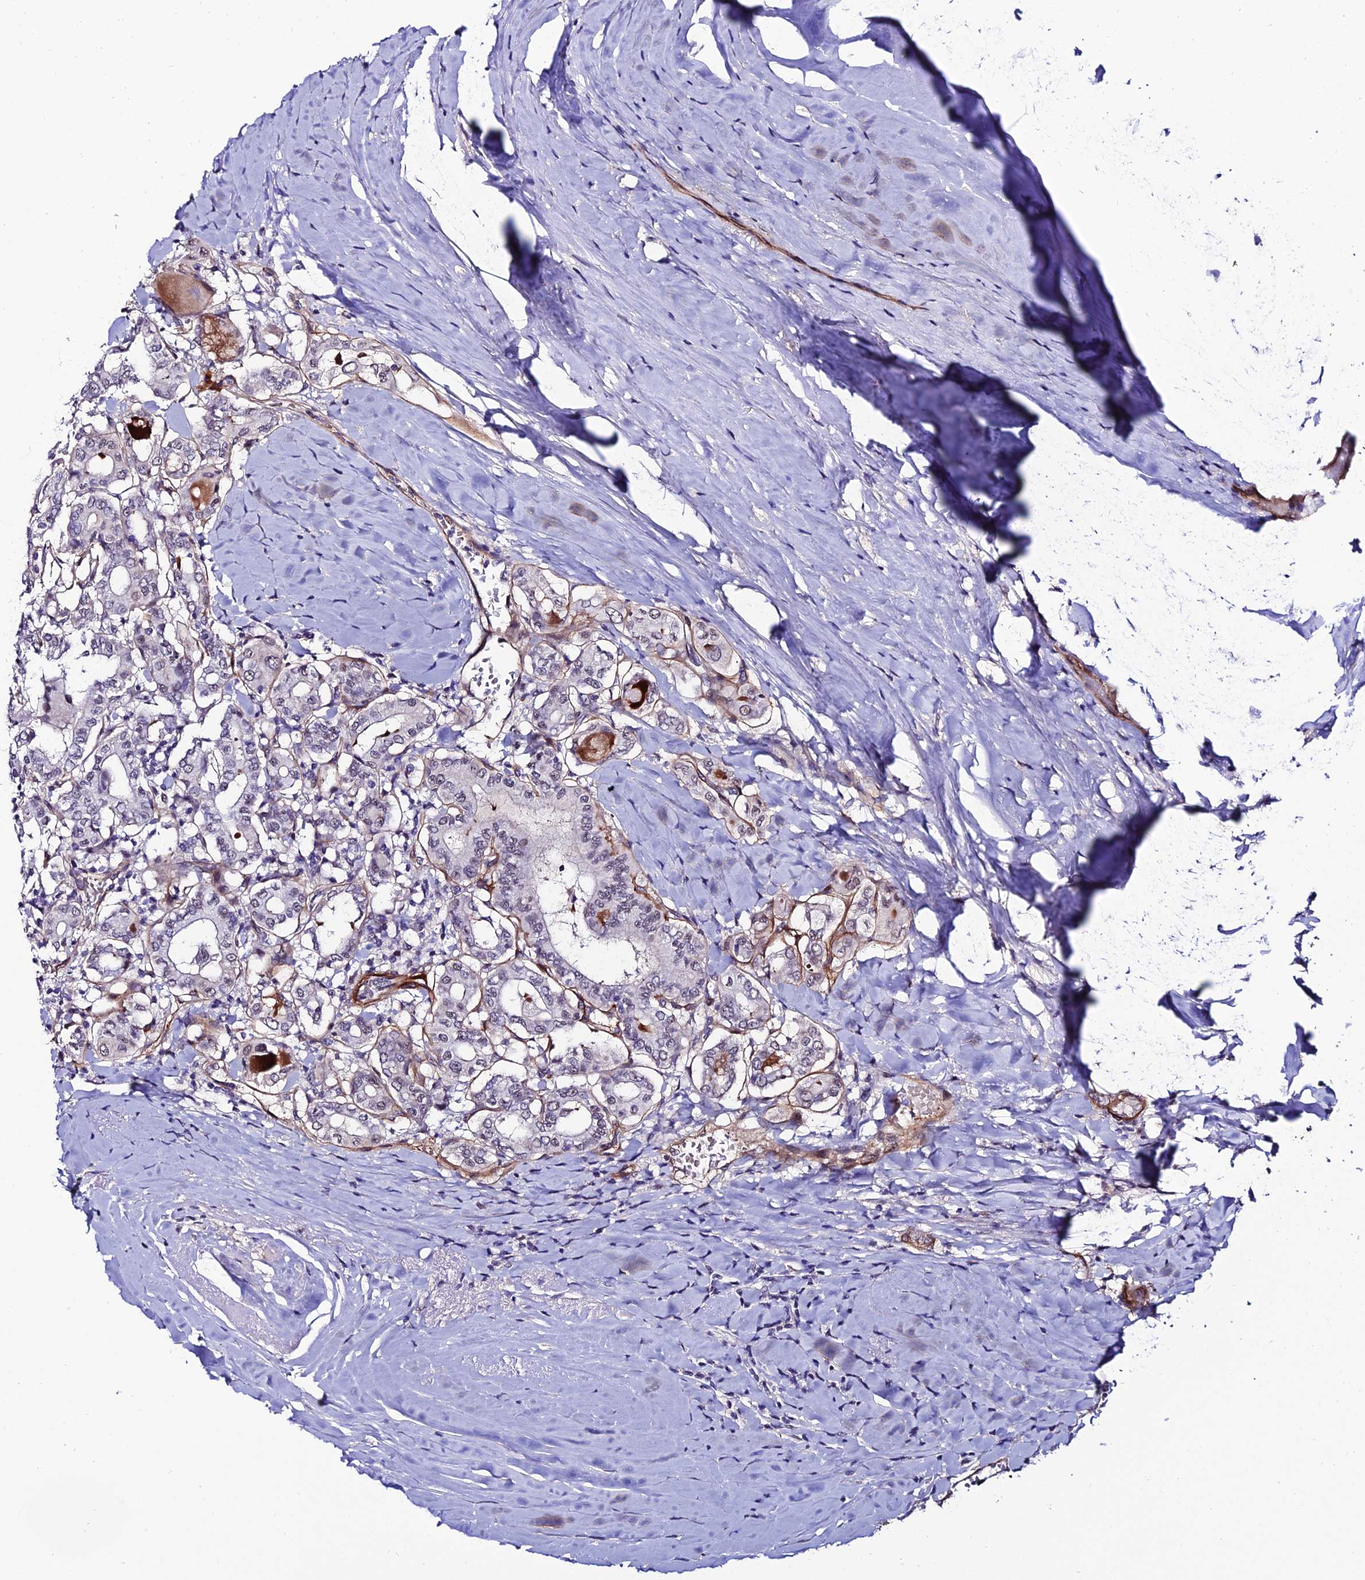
{"staining": {"intensity": "negative", "quantity": "none", "location": "none"}, "tissue": "thyroid cancer", "cell_type": "Tumor cells", "image_type": "cancer", "snomed": [{"axis": "morphology", "description": "Papillary adenocarcinoma, NOS"}, {"axis": "topography", "description": "Thyroid gland"}], "caption": "Tumor cells show no significant expression in thyroid papillary adenocarcinoma.", "gene": "SYT15", "patient": {"sex": "female", "age": 72}}